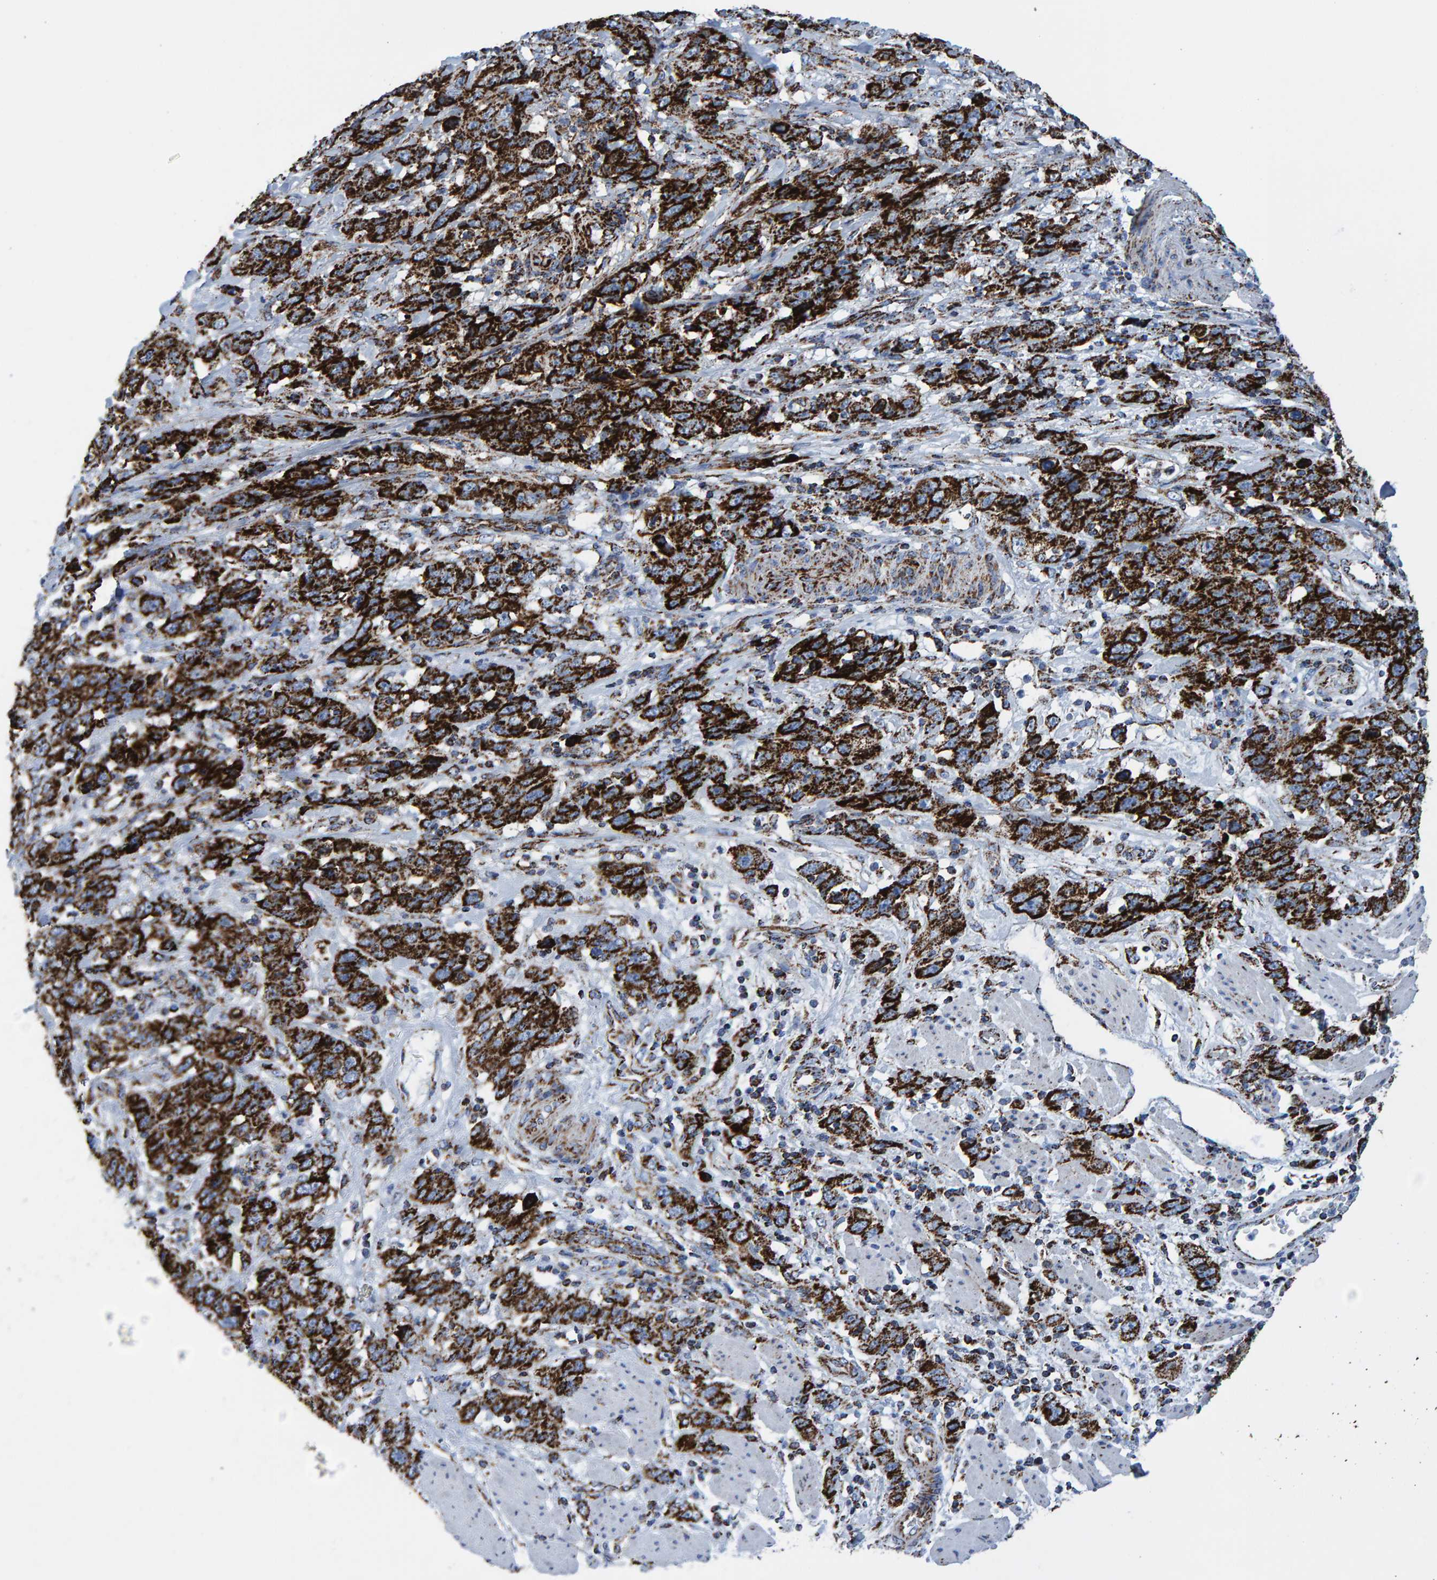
{"staining": {"intensity": "strong", "quantity": ">75%", "location": "cytoplasmic/membranous"}, "tissue": "stomach cancer", "cell_type": "Tumor cells", "image_type": "cancer", "snomed": [{"axis": "morphology", "description": "Adenocarcinoma, NOS"}, {"axis": "topography", "description": "Stomach"}], "caption": "IHC histopathology image of neoplastic tissue: stomach cancer stained using immunohistochemistry (IHC) demonstrates high levels of strong protein expression localized specifically in the cytoplasmic/membranous of tumor cells, appearing as a cytoplasmic/membranous brown color.", "gene": "ENSG00000262660", "patient": {"sex": "male", "age": 48}}